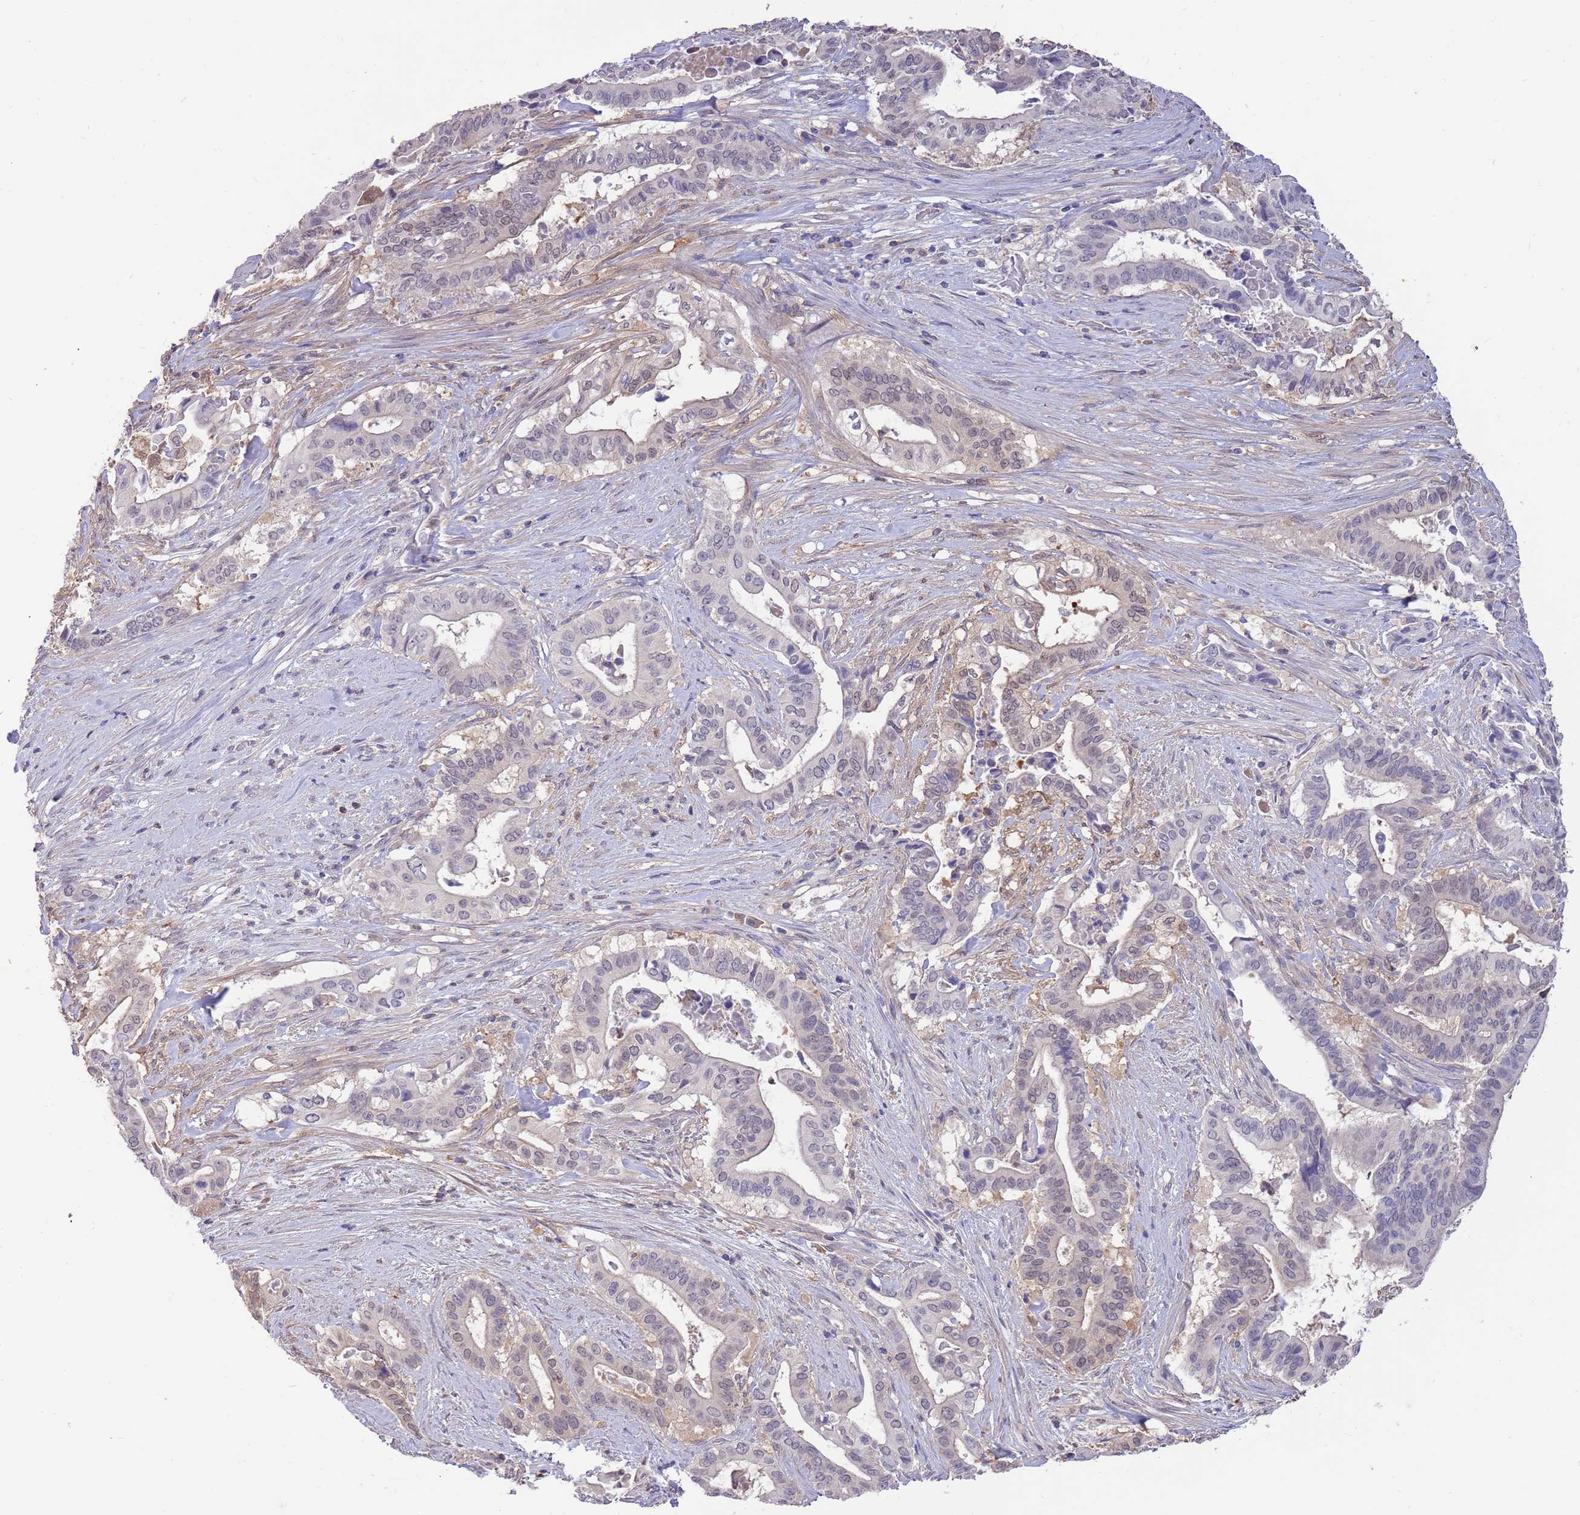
{"staining": {"intensity": "weak", "quantity": "<25%", "location": "nuclear"}, "tissue": "pancreatic cancer", "cell_type": "Tumor cells", "image_type": "cancer", "snomed": [{"axis": "morphology", "description": "Adenocarcinoma, NOS"}, {"axis": "topography", "description": "Pancreas"}], "caption": "Tumor cells show no significant expression in pancreatic cancer (adenocarcinoma).", "gene": "AP5S1", "patient": {"sex": "female", "age": 77}}